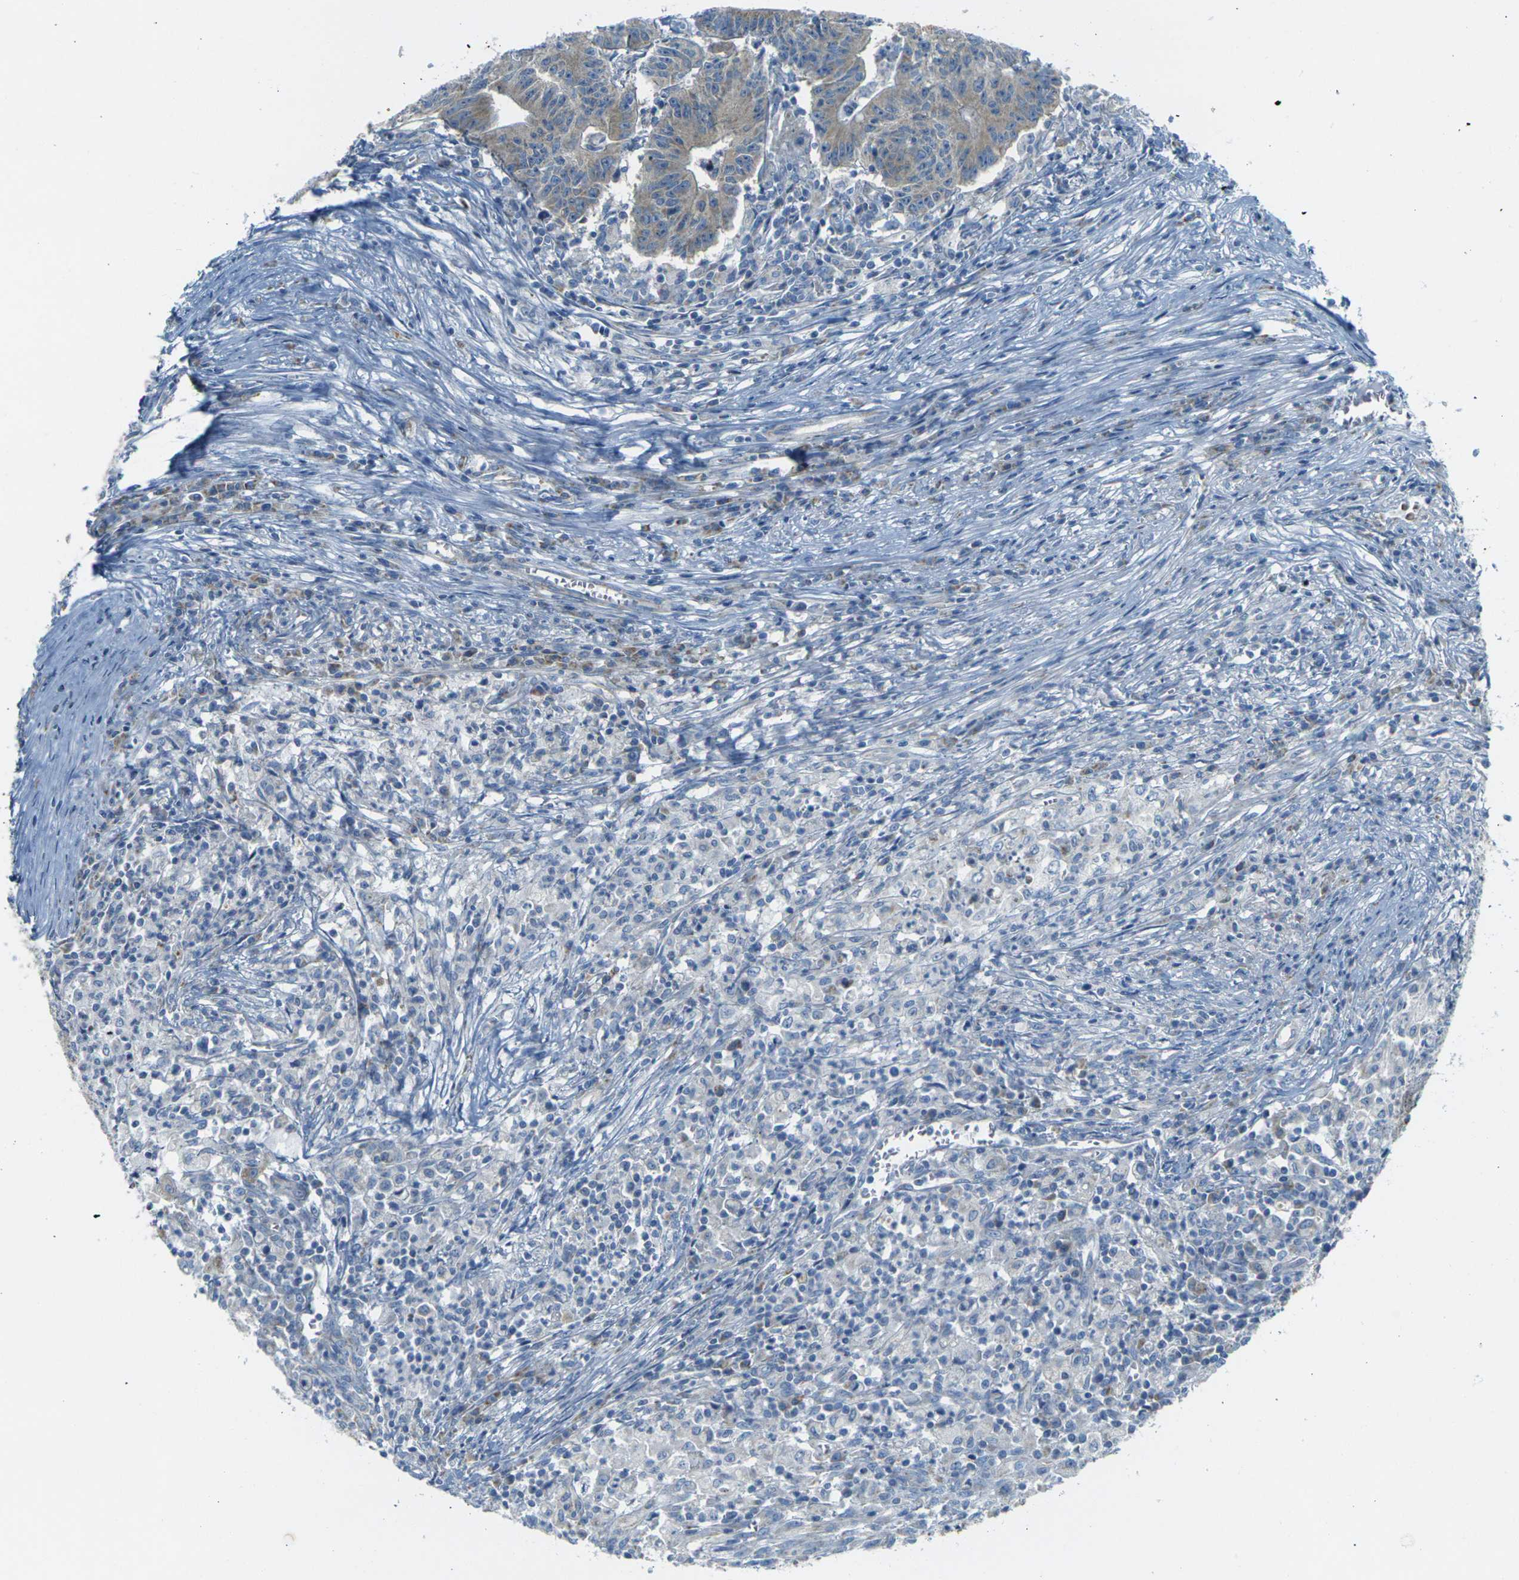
{"staining": {"intensity": "weak", "quantity": ">75%", "location": "cytoplasmic/membranous"}, "tissue": "colorectal cancer", "cell_type": "Tumor cells", "image_type": "cancer", "snomed": [{"axis": "morphology", "description": "Adenocarcinoma, NOS"}, {"axis": "topography", "description": "Colon"}], "caption": "A brown stain labels weak cytoplasmic/membranous staining of a protein in adenocarcinoma (colorectal) tumor cells.", "gene": "PARD6B", "patient": {"sex": "male", "age": 45}}